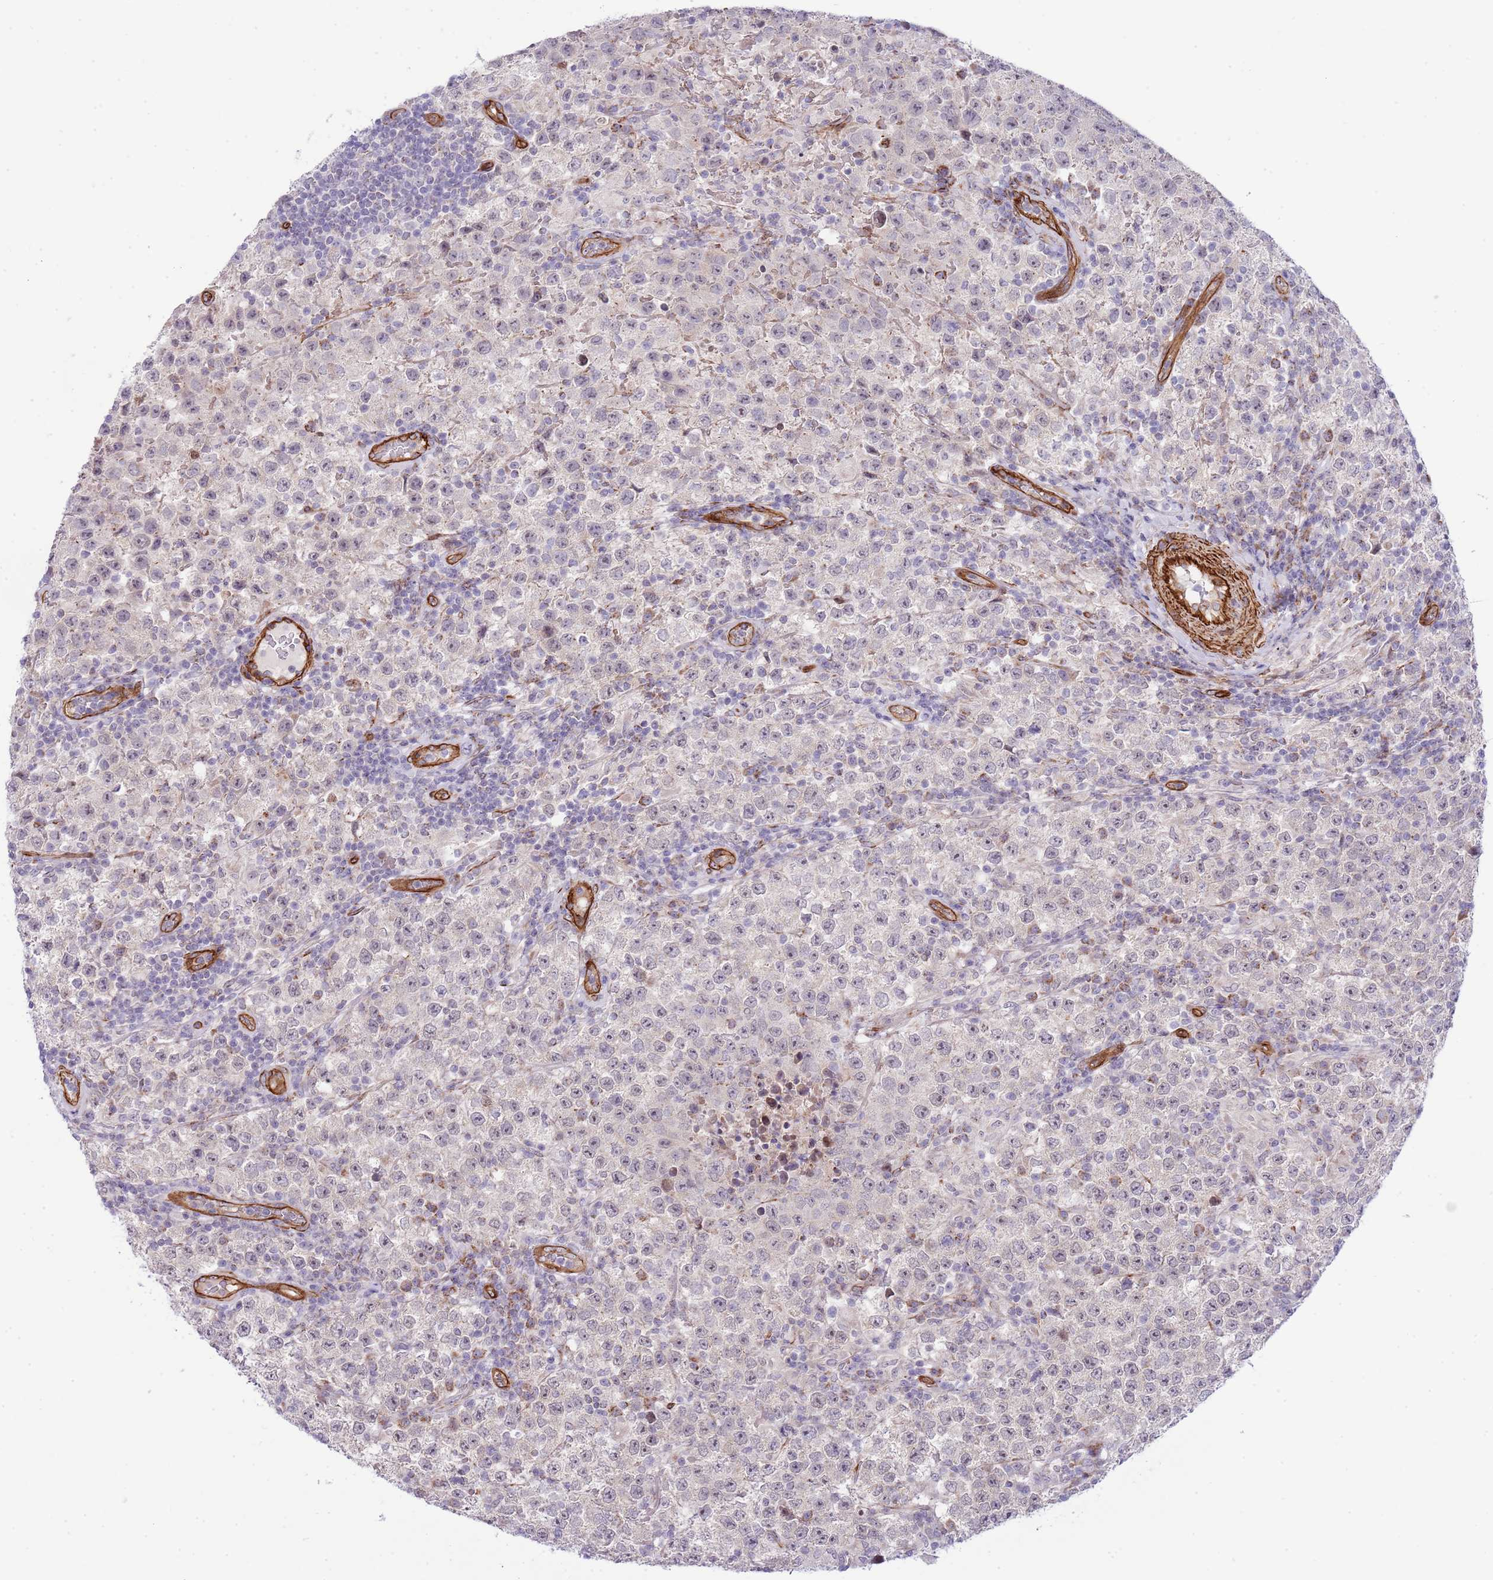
{"staining": {"intensity": "negative", "quantity": "none", "location": "none"}, "tissue": "testis cancer", "cell_type": "Tumor cells", "image_type": "cancer", "snomed": [{"axis": "morphology", "description": "Seminoma, NOS"}, {"axis": "morphology", "description": "Carcinoma, Embryonal, NOS"}, {"axis": "topography", "description": "Testis"}], "caption": "This micrograph is of testis cancer (seminoma) stained with IHC to label a protein in brown with the nuclei are counter-stained blue. There is no staining in tumor cells. Nuclei are stained in blue.", "gene": "NEK3", "patient": {"sex": "male", "age": 41}}